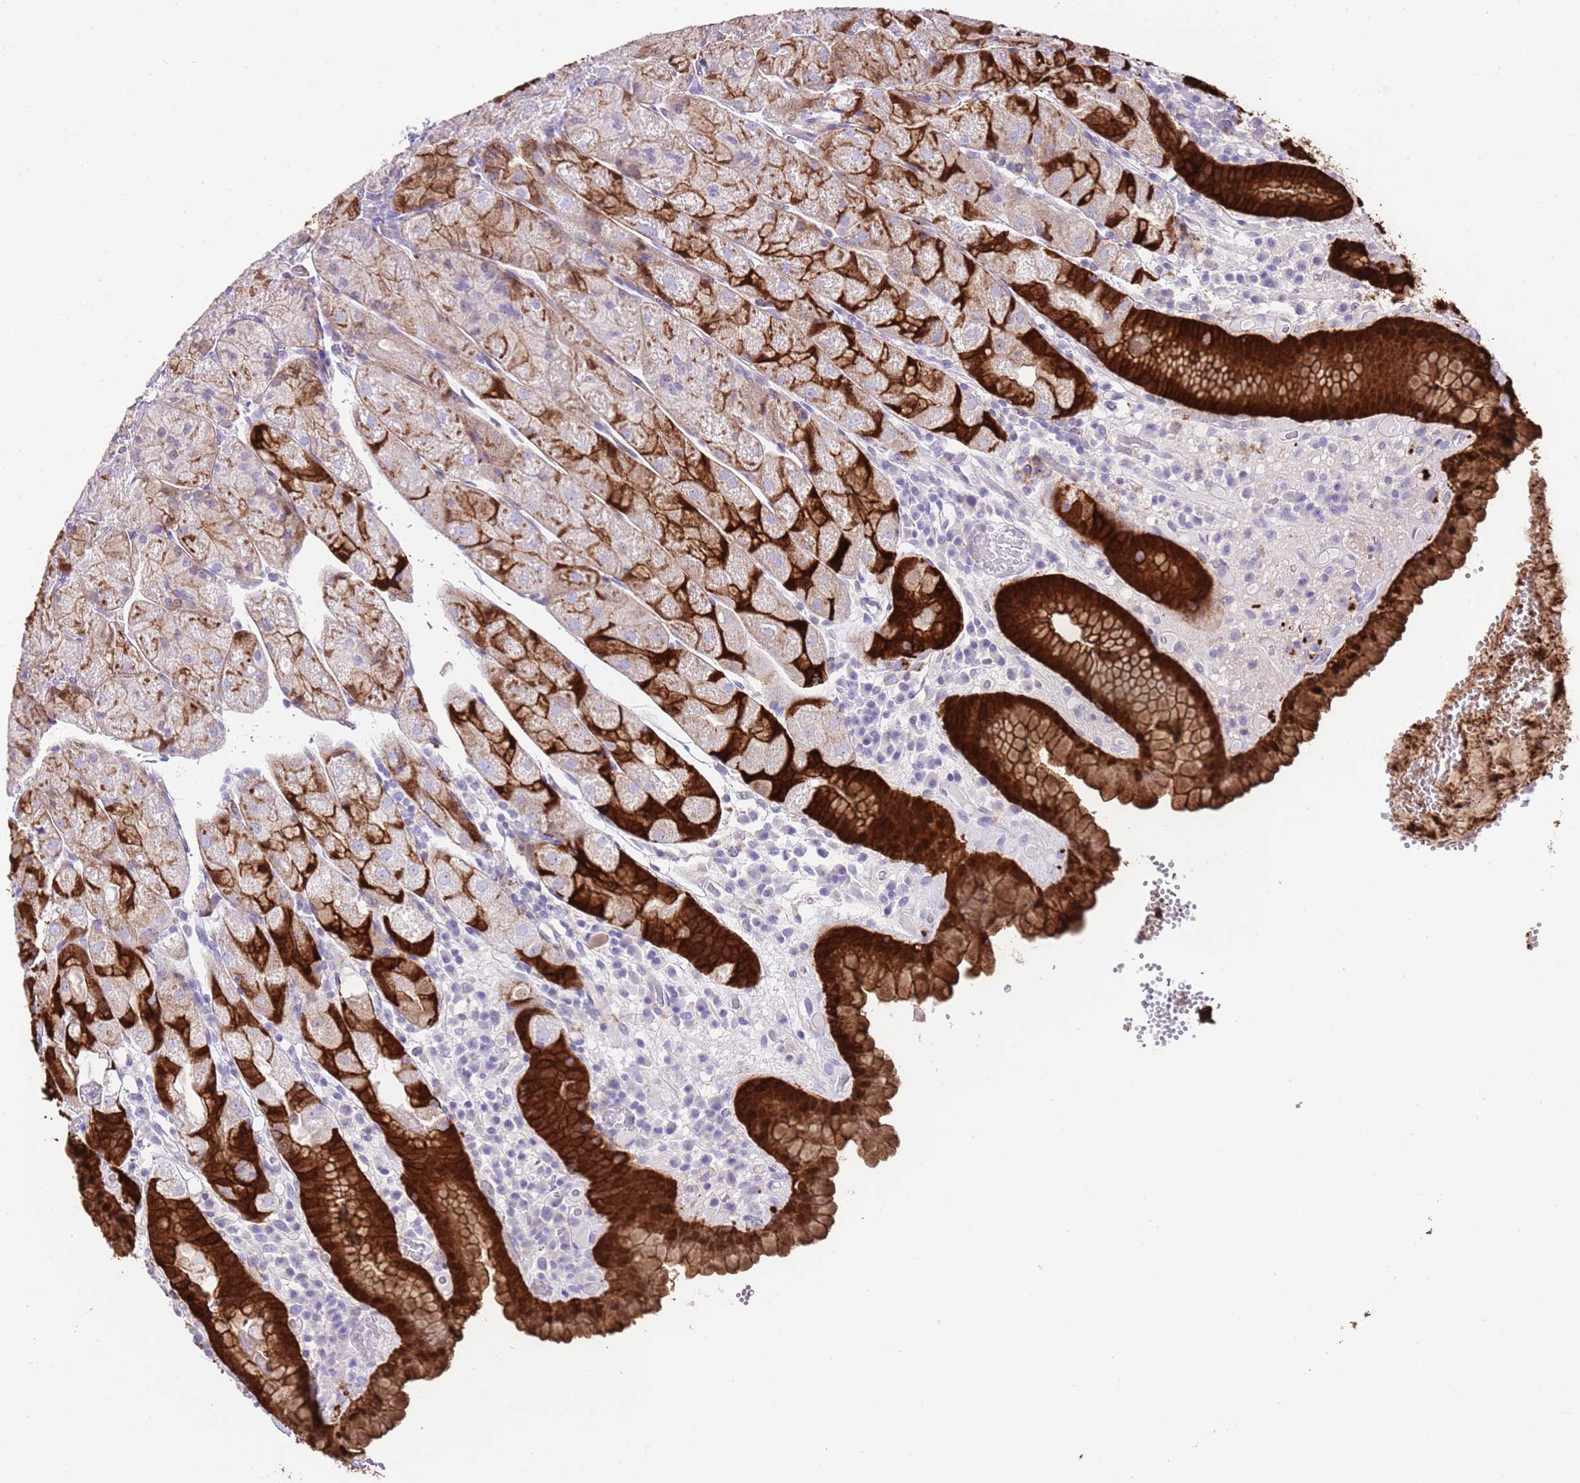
{"staining": {"intensity": "strong", "quantity": "25%-75%", "location": "cytoplasmic/membranous,nuclear"}, "tissue": "stomach", "cell_type": "Glandular cells", "image_type": "normal", "snomed": [{"axis": "morphology", "description": "Normal tissue, NOS"}, {"axis": "topography", "description": "Stomach, upper"}], "caption": "Protein expression analysis of unremarkable stomach demonstrates strong cytoplasmic/membranous,nuclear expression in about 25%-75% of glandular cells.", "gene": "ALDH3A1", "patient": {"sex": "male", "age": 52}}